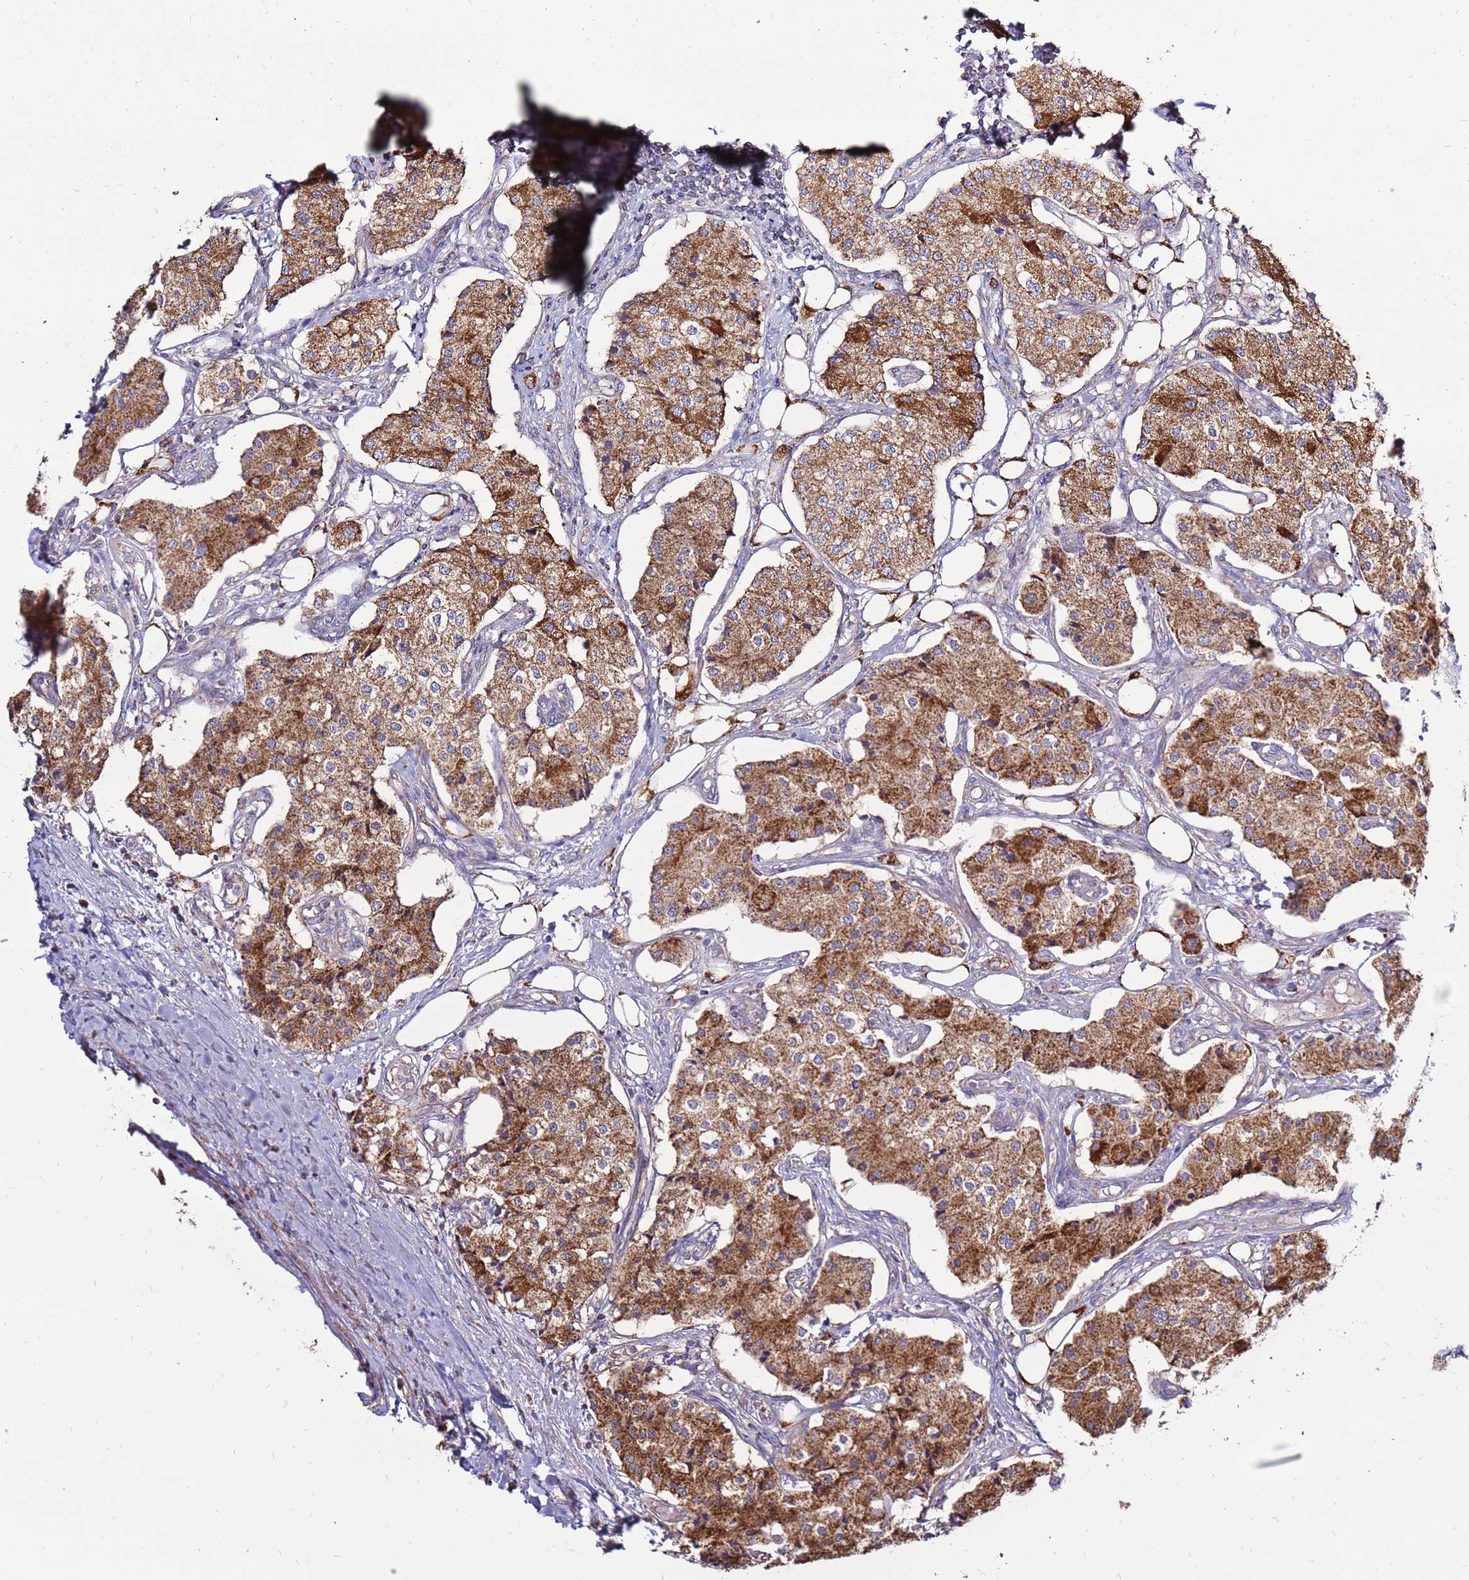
{"staining": {"intensity": "moderate", "quantity": ">75%", "location": "cytoplasmic/membranous"}, "tissue": "carcinoid", "cell_type": "Tumor cells", "image_type": "cancer", "snomed": [{"axis": "morphology", "description": "Carcinoid, malignant, NOS"}, {"axis": "topography", "description": "Colon"}], "caption": "Carcinoid (malignant) tissue reveals moderate cytoplasmic/membranous expression in about >75% of tumor cells", "gene": "TRAPPC4", "patient": {"sex": "female", "age": 52}}